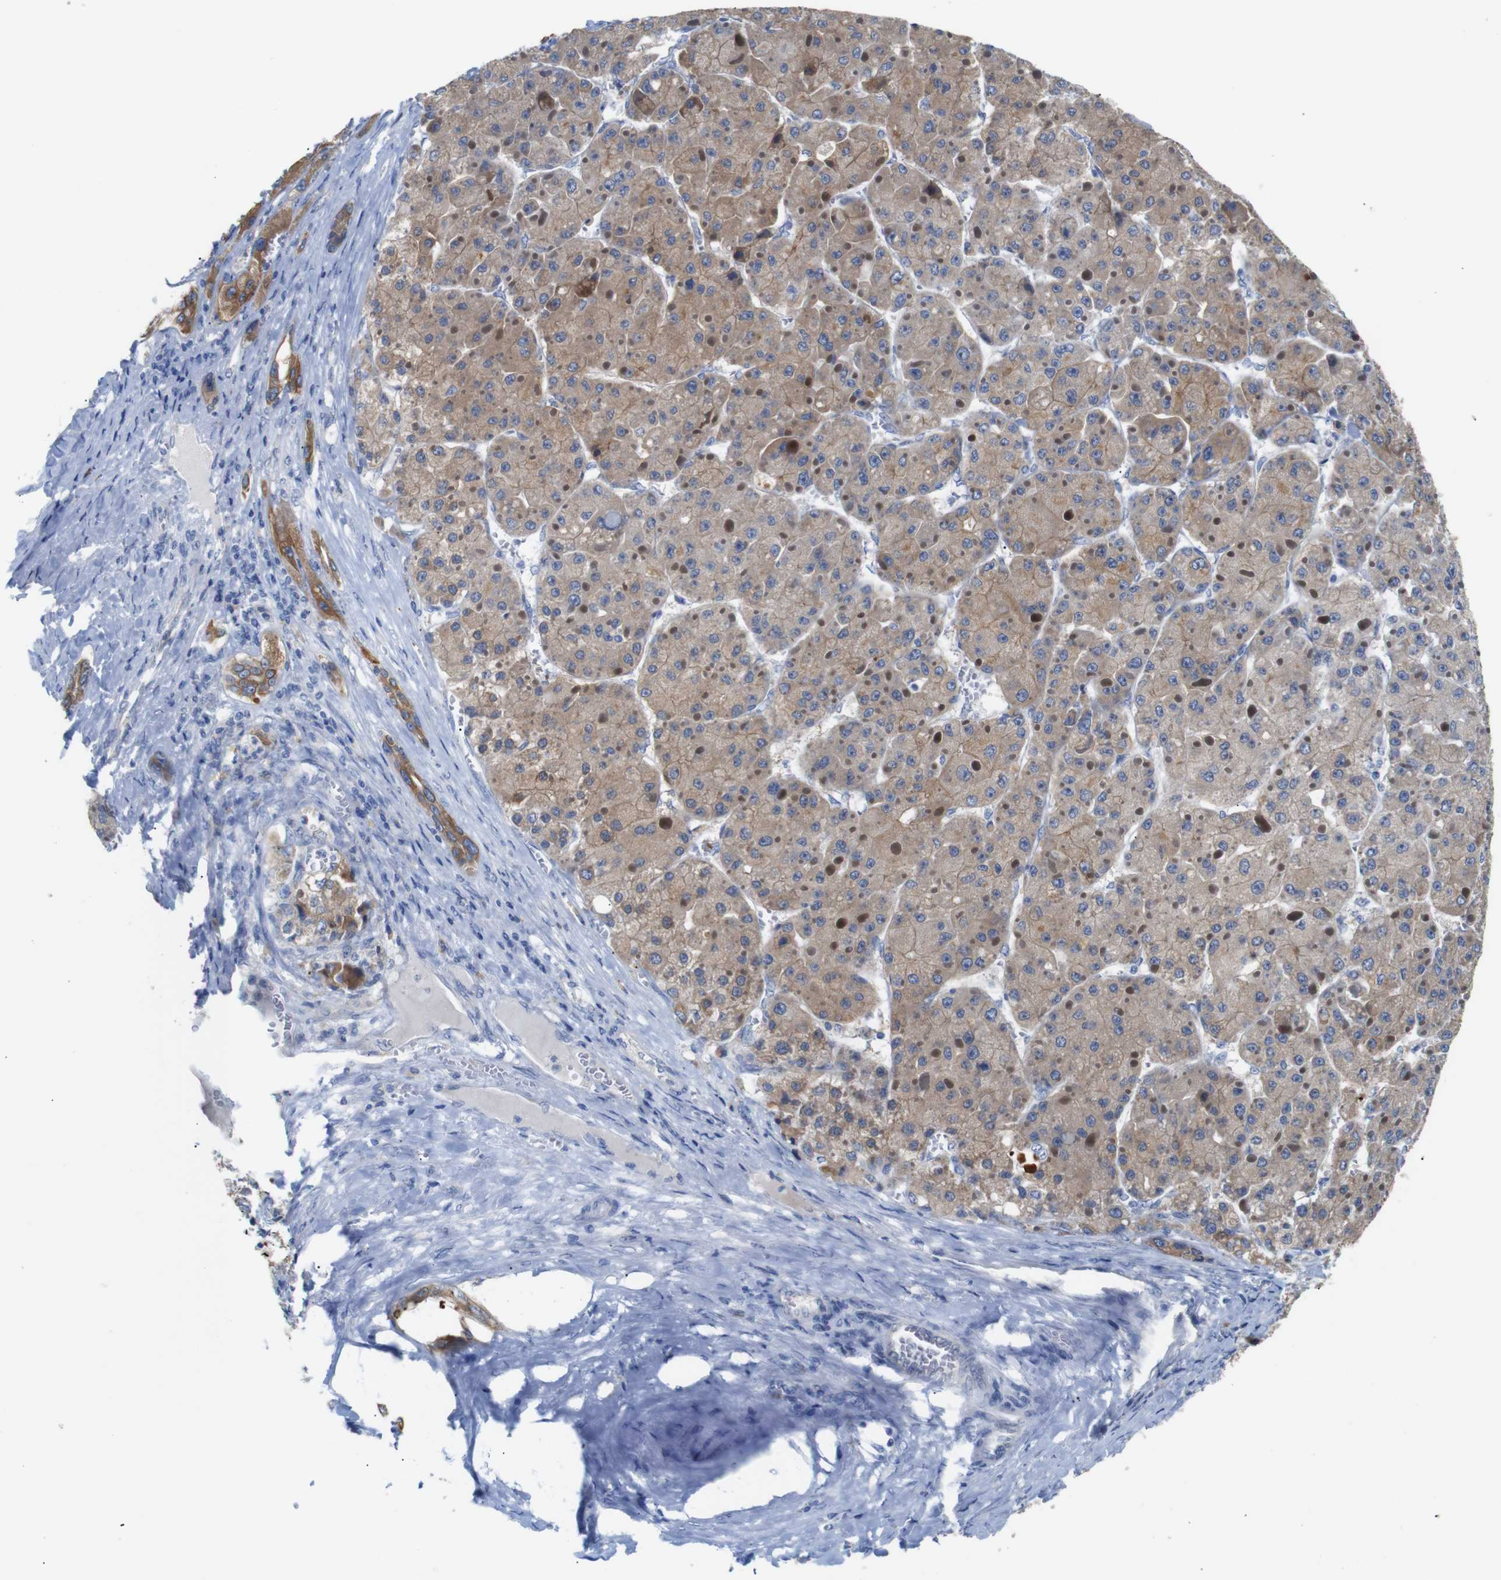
{"staining": {"intensity": "moderate", "quantity": ">75%", "location": "cytoplasmic/membranous,nuclear"}, "tissue": "liver cancer", "cell_type": "Tumor cells", "image_type": "cancer", "snomed": [{"axis": "morphology", "description": "Carcinoma, Hepatocellular, NOS"}, {"axis": "topography", "description": "Liver"}], "caption": "Immunohistochemical staining of liver cancer (hepatocellular carcinoma) displays moderate cytoplasmic/membranous and nuclear protein expression in about >75% of tumor cells.", "gene": "ALOX15", "patient": {"sex": "female", "age": 73}}